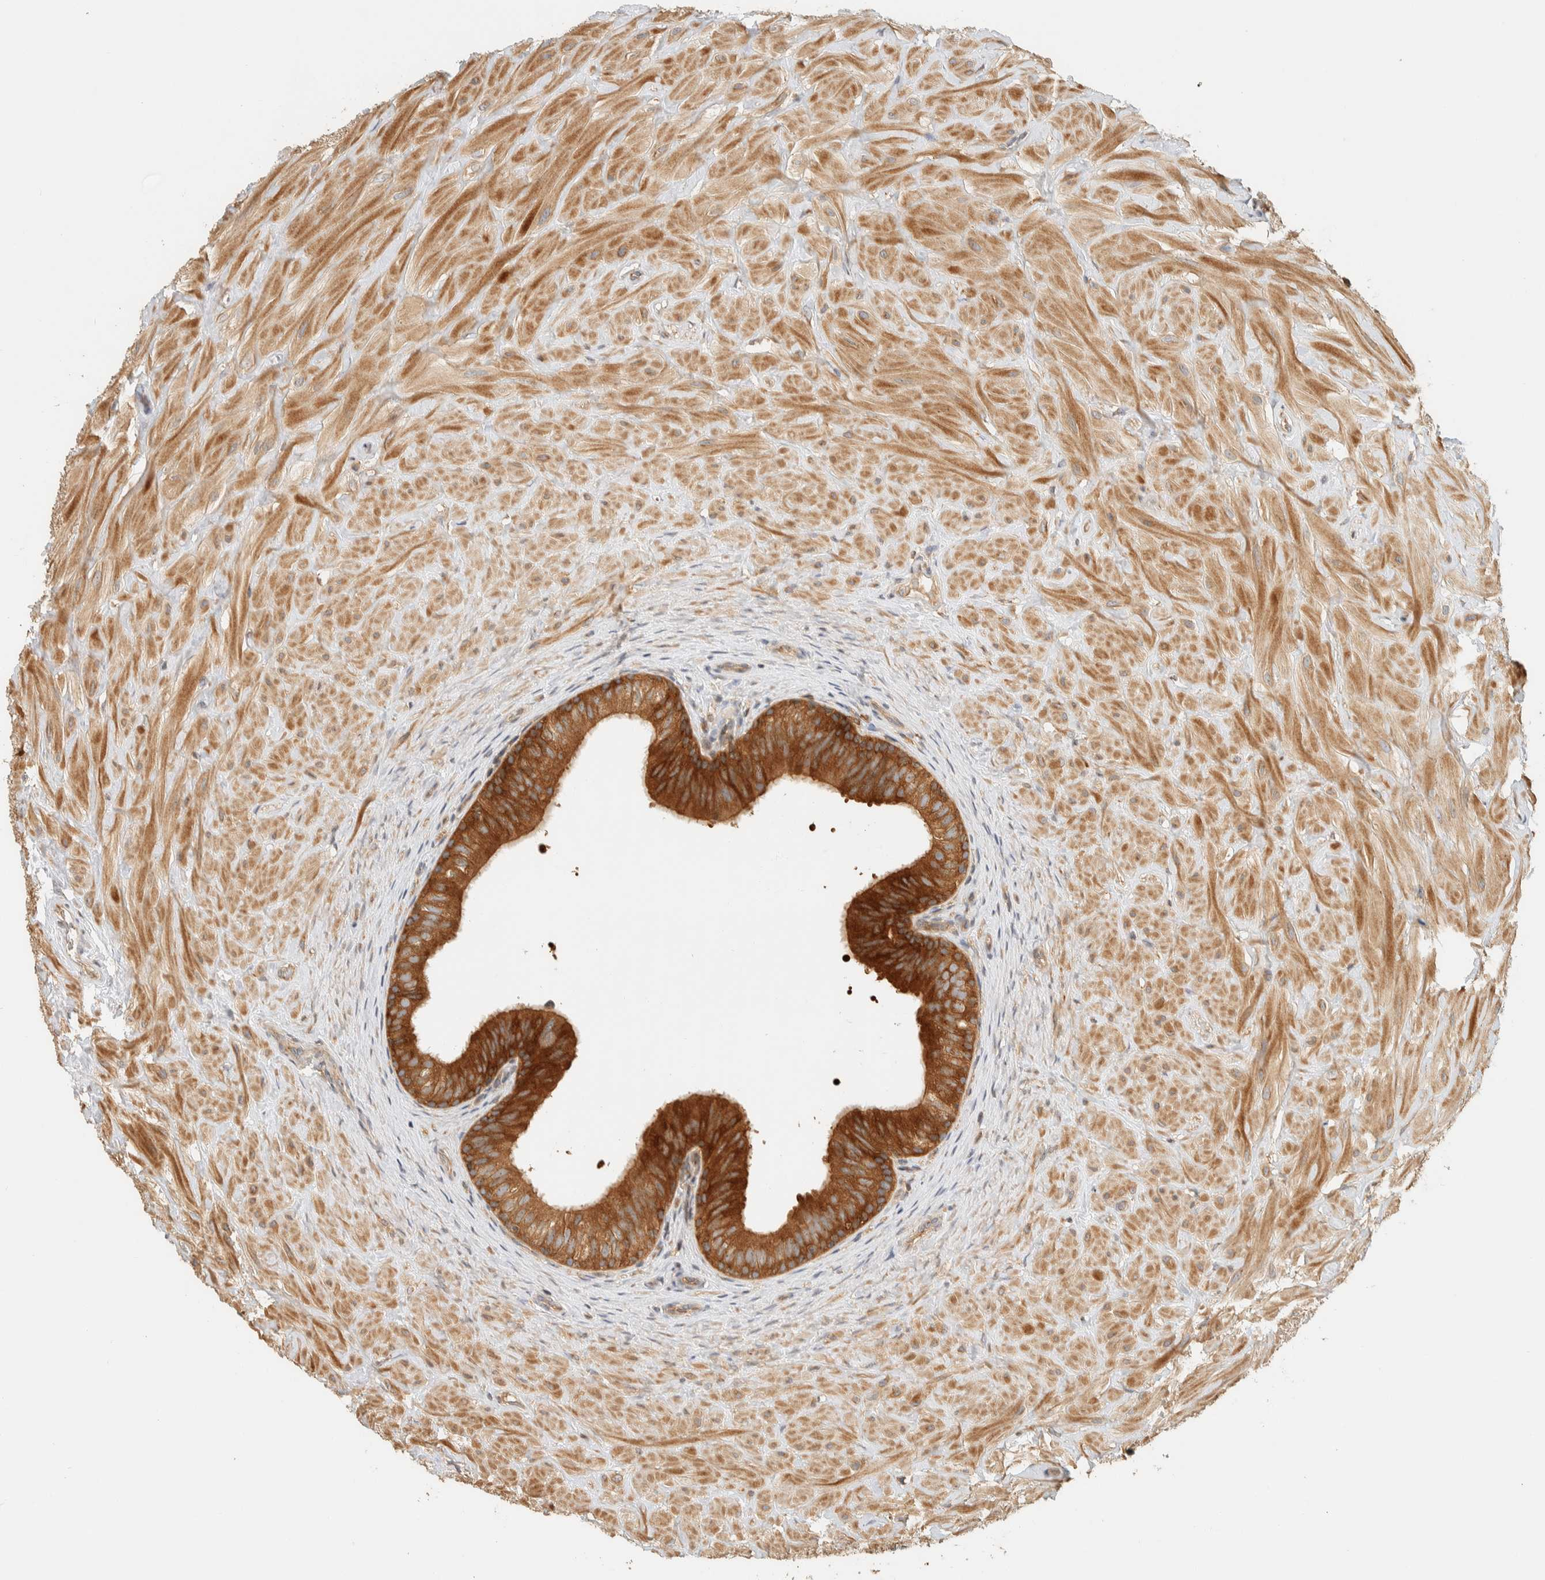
{"staining": {"intensity": "strong", "quantity": ">75%", "location": "cytoplasmic/membranous"}, "tissue": "epididymis", "cell_type": "Glandular cells", "image_type": "normal", "snomed": [{"axis": "morphology", "description": "Normal tissue, NOS"}, {"axis": "topography", "description": "Soft tissue"}, {"axis": "topography", "description": "Epididymis"}], "caption": "A brown stain shows strong cytoplasmic/membranous expression of a protein in glandular cells of normal human epididymis. (brown staining indicates protein expression, while blue staining denotes nuclei).", "gene": "ARFGEF1", "patient": {"sex": "male", "age": 26}}